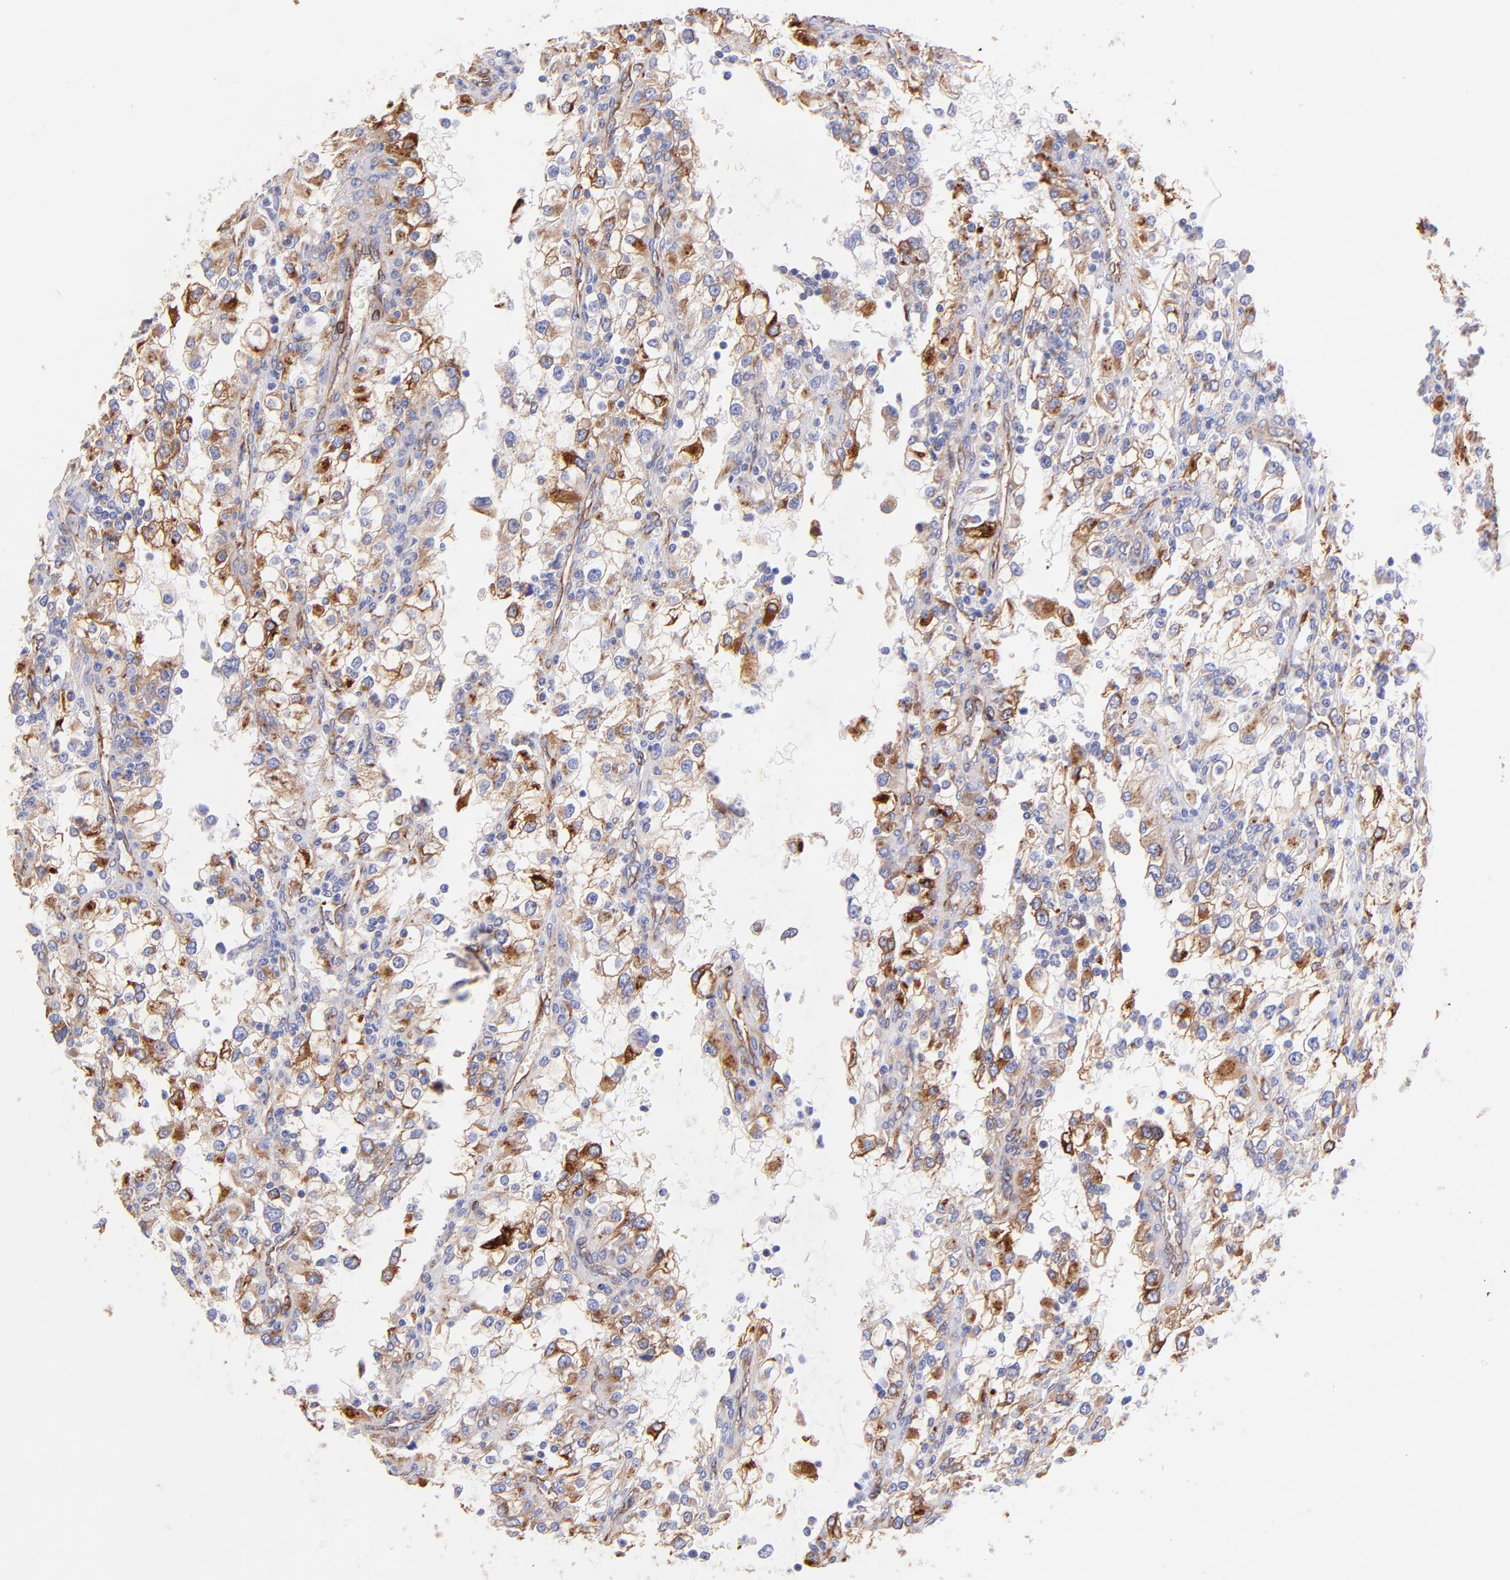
{"staining": {"intensity": "moderate", "quantity": "25%-75%", "location": "cytoplasmic/membranous"}, "tissue": "renal cancer", "cell_type": "Tumor cells", "image_type": "cancer", "snomed": [{"axis": "morphology", "description": "Adenocarcinoma, NOS"}, {"axis": "topography", "description": "Kidney"}], "caption": "Immunohistochemistry (IHC) staining of adenocarcinoma (renal), which demonstrates medium levels of moderate cytoplasmic/membranous staining in approximately 25%-75% of tumor cells indicating moderate cytoplasmic/membranous protein staining. The staining was performed using DAB (brown) for protein detection and nuclei were counterstained in hematoxylin (blue).", "gene": "SPARC", "patient": {"sex": "female", "age": 52}}